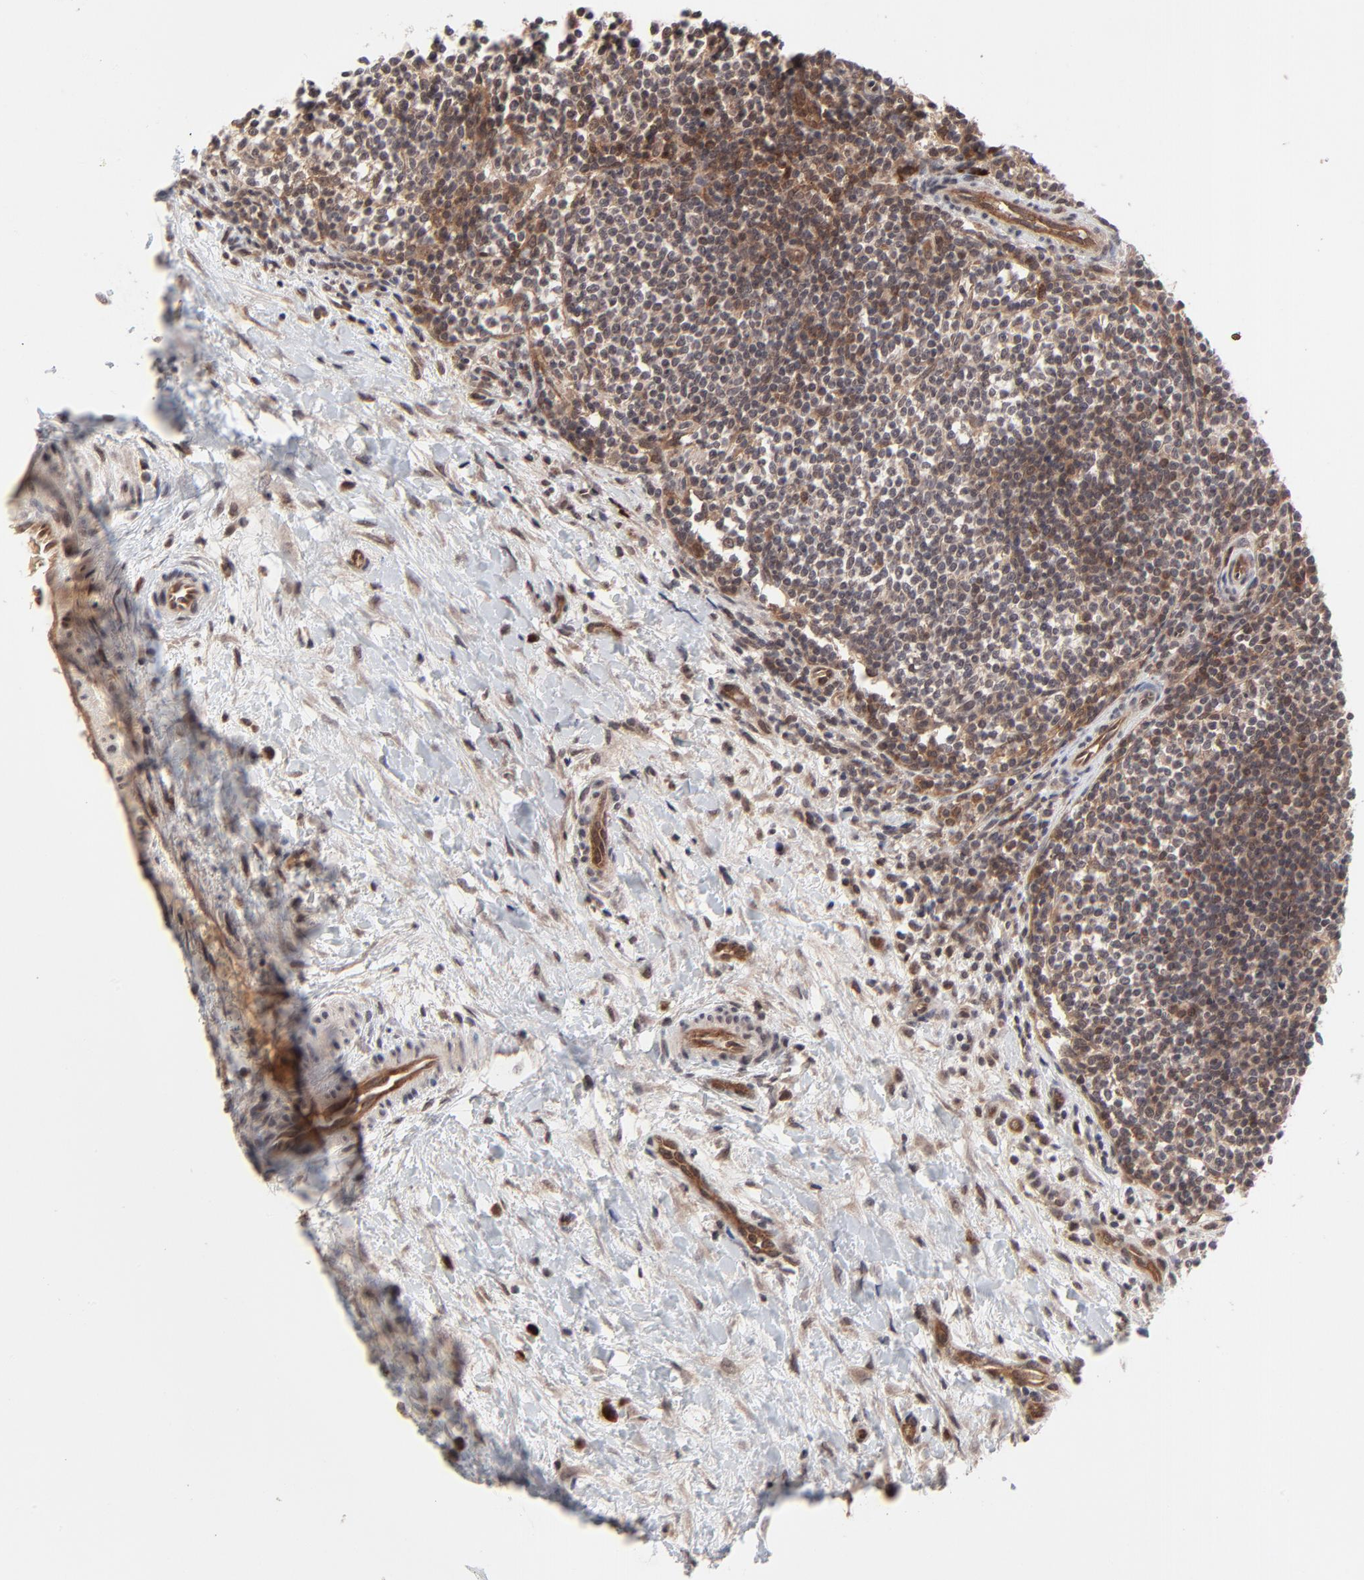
{"staining": {"intensity": "moderate", "quantity": "25%-75%", "location": "cytoplasmic/membranous"}, "tissue": "lymphoma", "cell_type": "Tumor cells", "image_type": "cancer", "snomed": [{"axis": "morphology", "description": "Malignant lymphoma, non-Hodgkin's type, Low grade"}, {"axis": "topography", "description": "Lymph node"}], "caption": "High-power microscopy captured an immunohistochemistry (IHC) image of low-grade malignant lymphoma, non-Hodgkin's type, revealing moderate cytoplasmic/membranous expression in approximately 25%-75% of tumor cells.", "gene": "CASP10", "patient": {"sex": "female", "age": 76}}